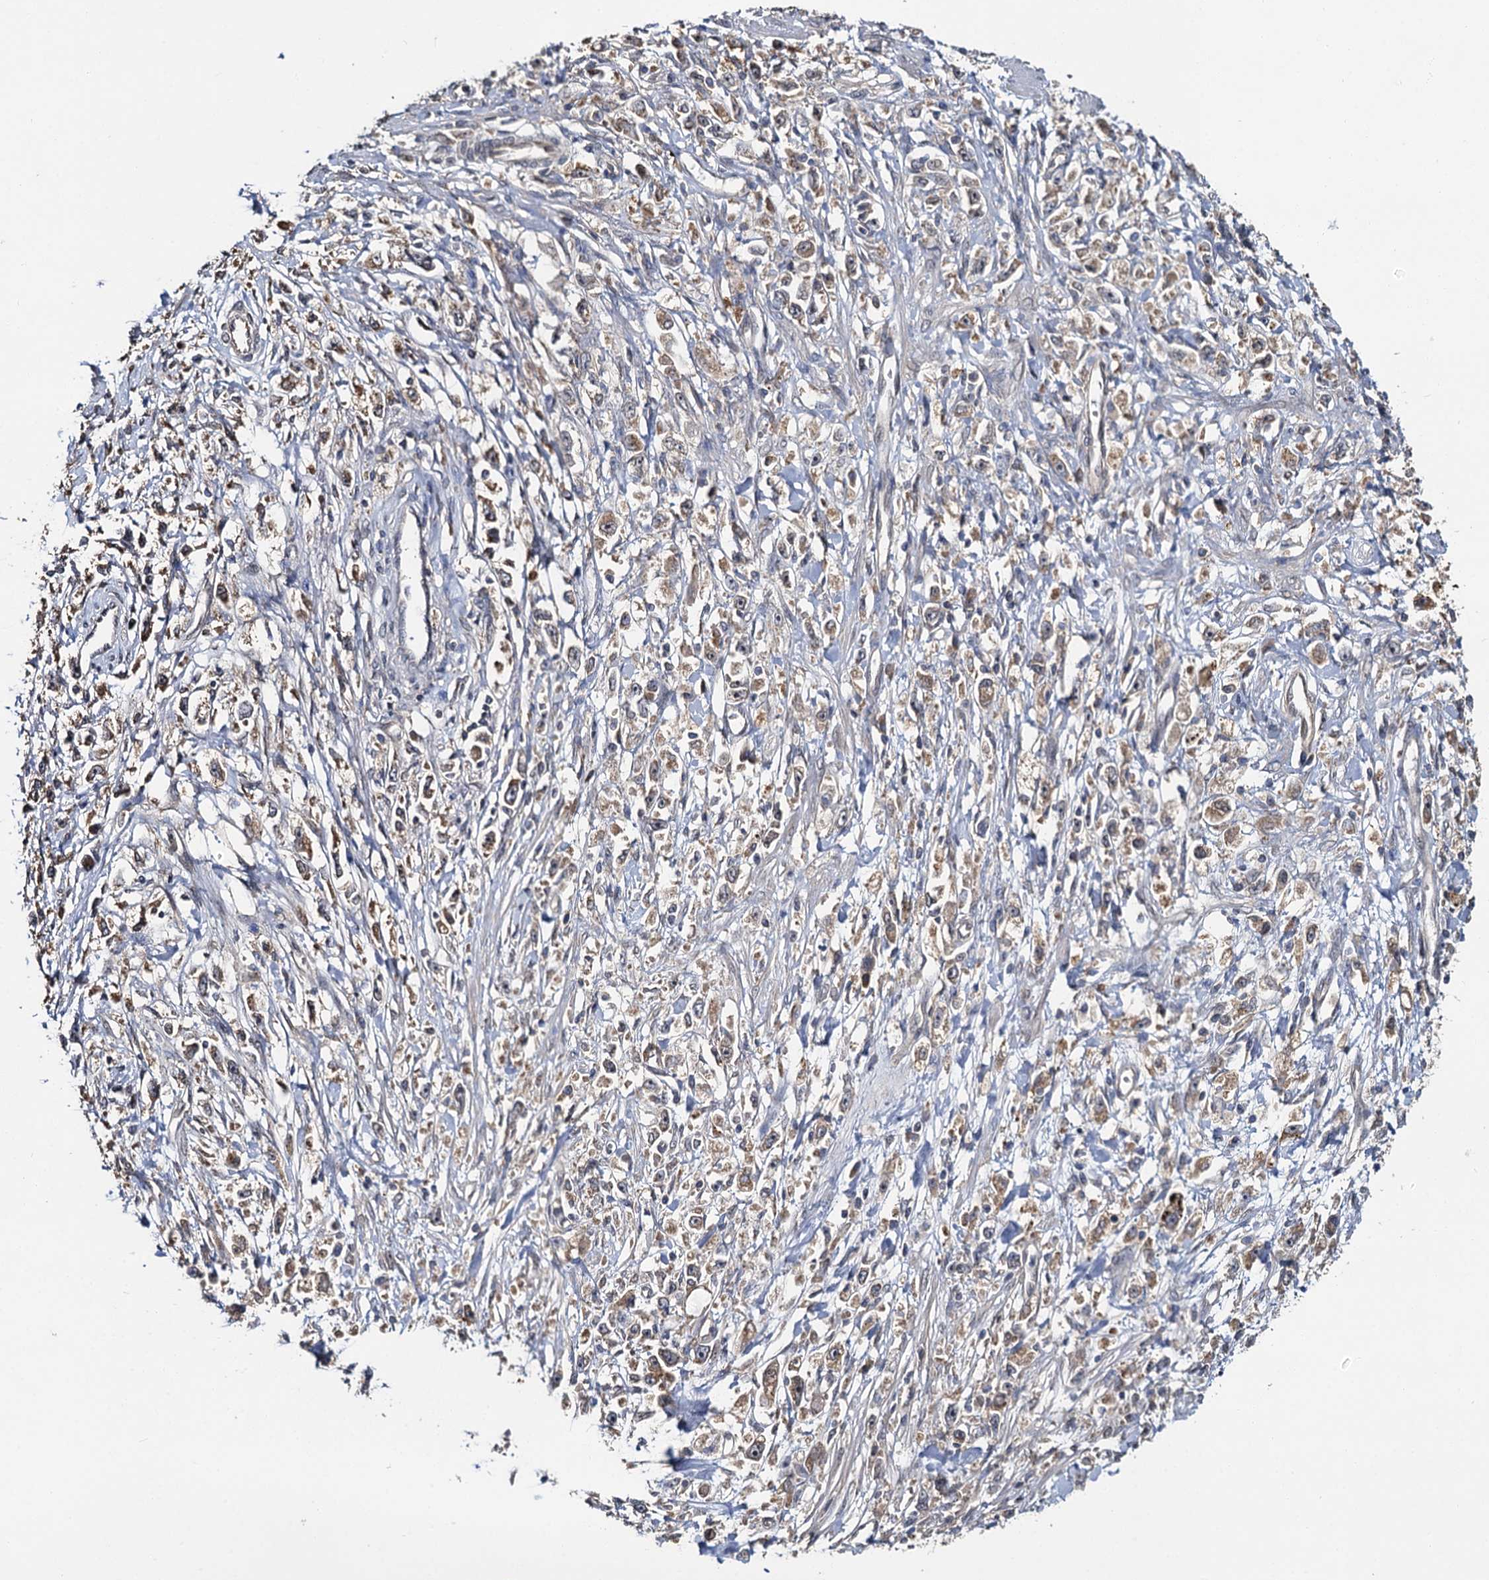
{"staining": {"intensity": "weak", "quantity": ">75%", "location": "cytoplasmic/membranous"}, "tissue": "stomach cancer", "cell_type": "Tumor cells", "image_type": "cancer", "snomed": [{"axis": "morphology", "description": "Adenocarcinoma, NOS"}, {"axis": "topography", "description": "Stomach"}], "caption": "Stomach cancer stained with DAB (3,3'-diaminobenzidine) immunohistochemistry displays low levels of weak cytoplasmic/membranous staining in about >75% of tumor cells.", "gene": "ZNF324", "patient": {"sex": "female", "age": 59}}